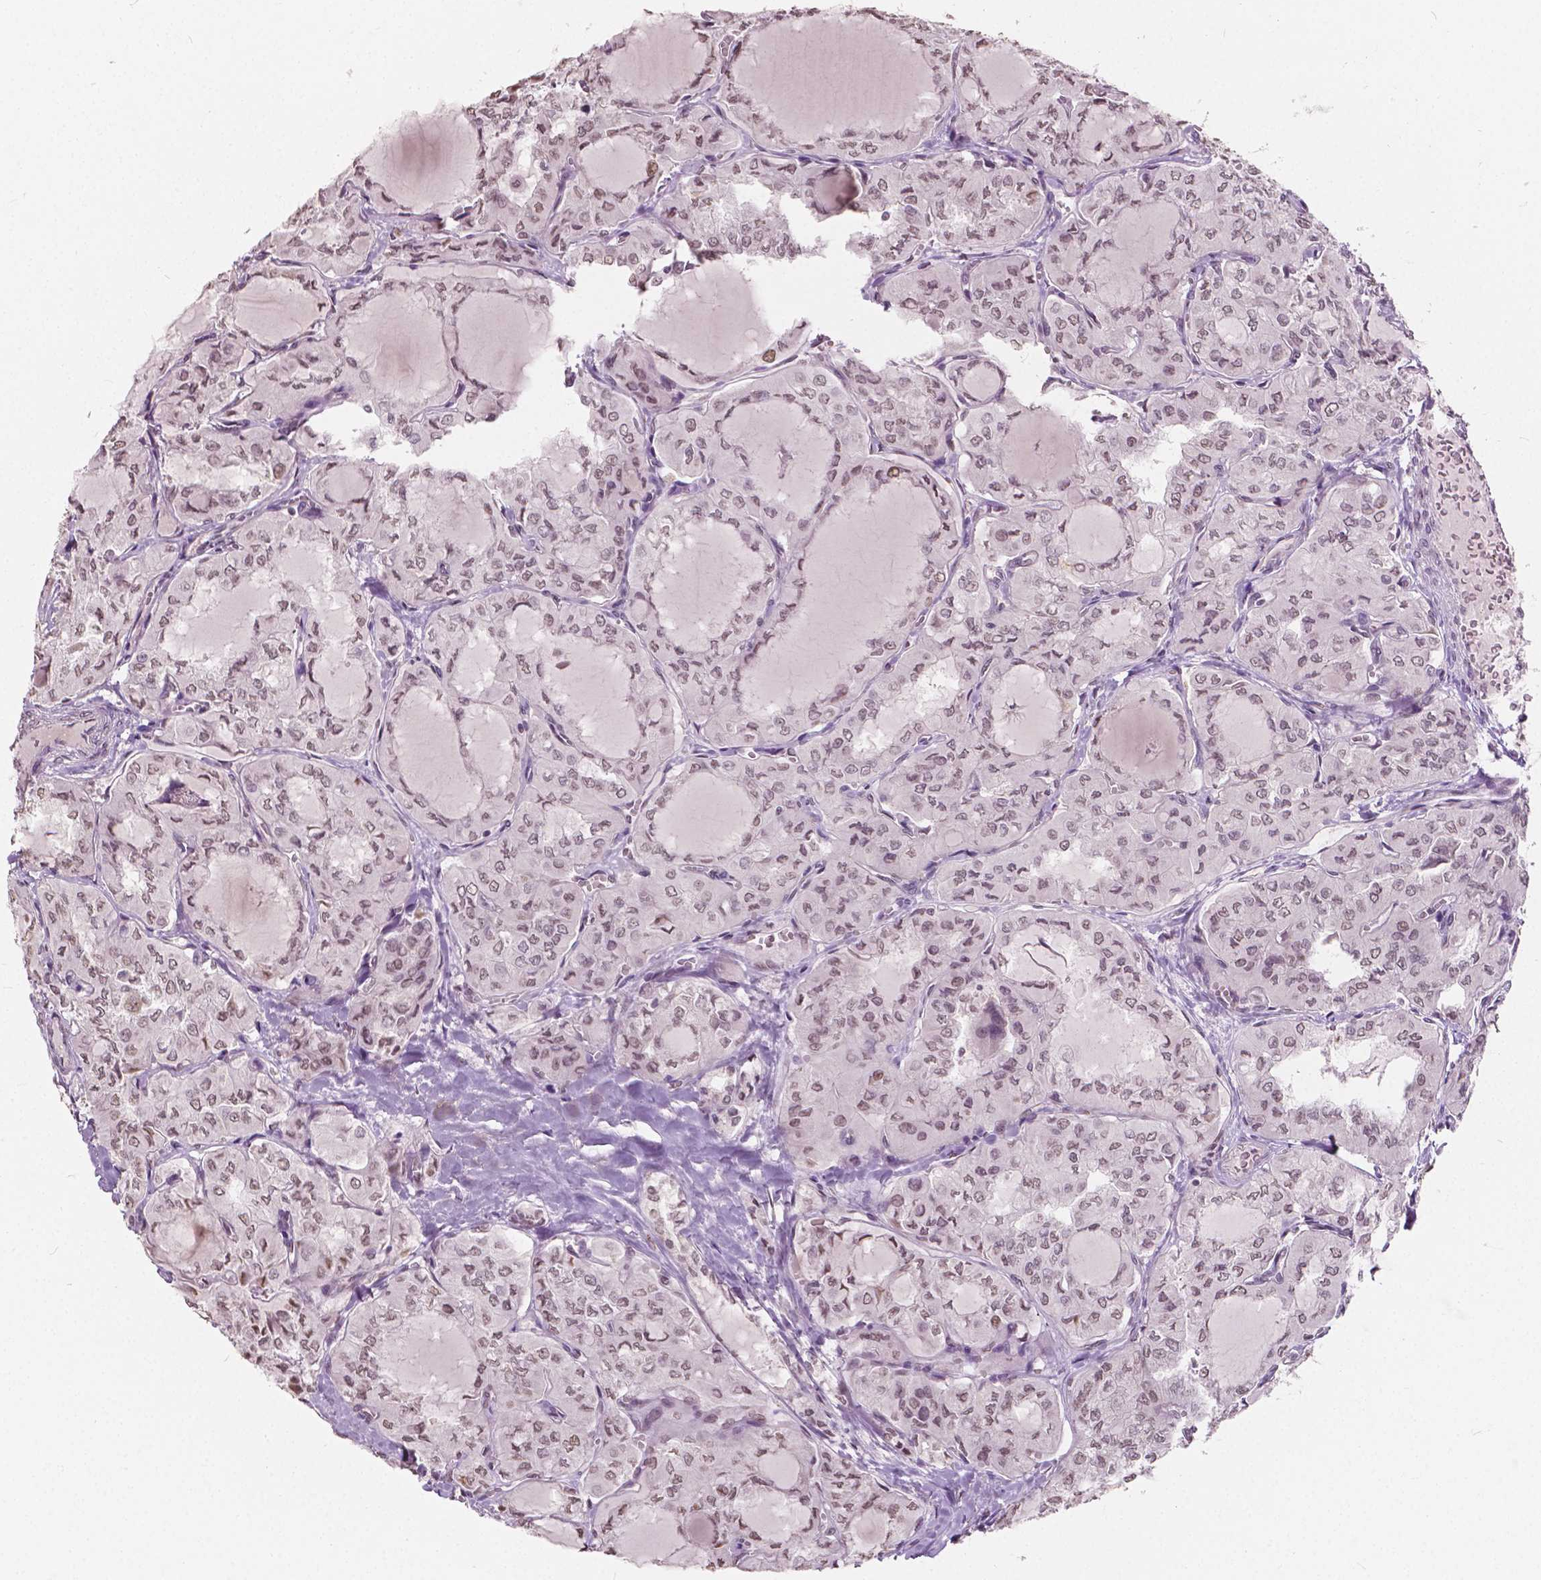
{"staining": {"intensity": "moderate", "quantity": ">75%", "location": "nuclear"}, "tissue": "thyroid cancer", "cell_type": "Tumor cells", "image_type": "cancer", "snomed": [{"axis": "morphology", "description": "Papillary adenocarcinoma, NOS"}, {"axis": "topography", "description": "Thyroid gland"}], "caption": "Papillary adenocarcinoma (thyroid) was stained to show a protein in brown. There is medium levels of moderate nuclear staining in approximately >75% of tumor cells.", "gene": "HOXA10", "patient": {"sex": "male", "age": 20}}